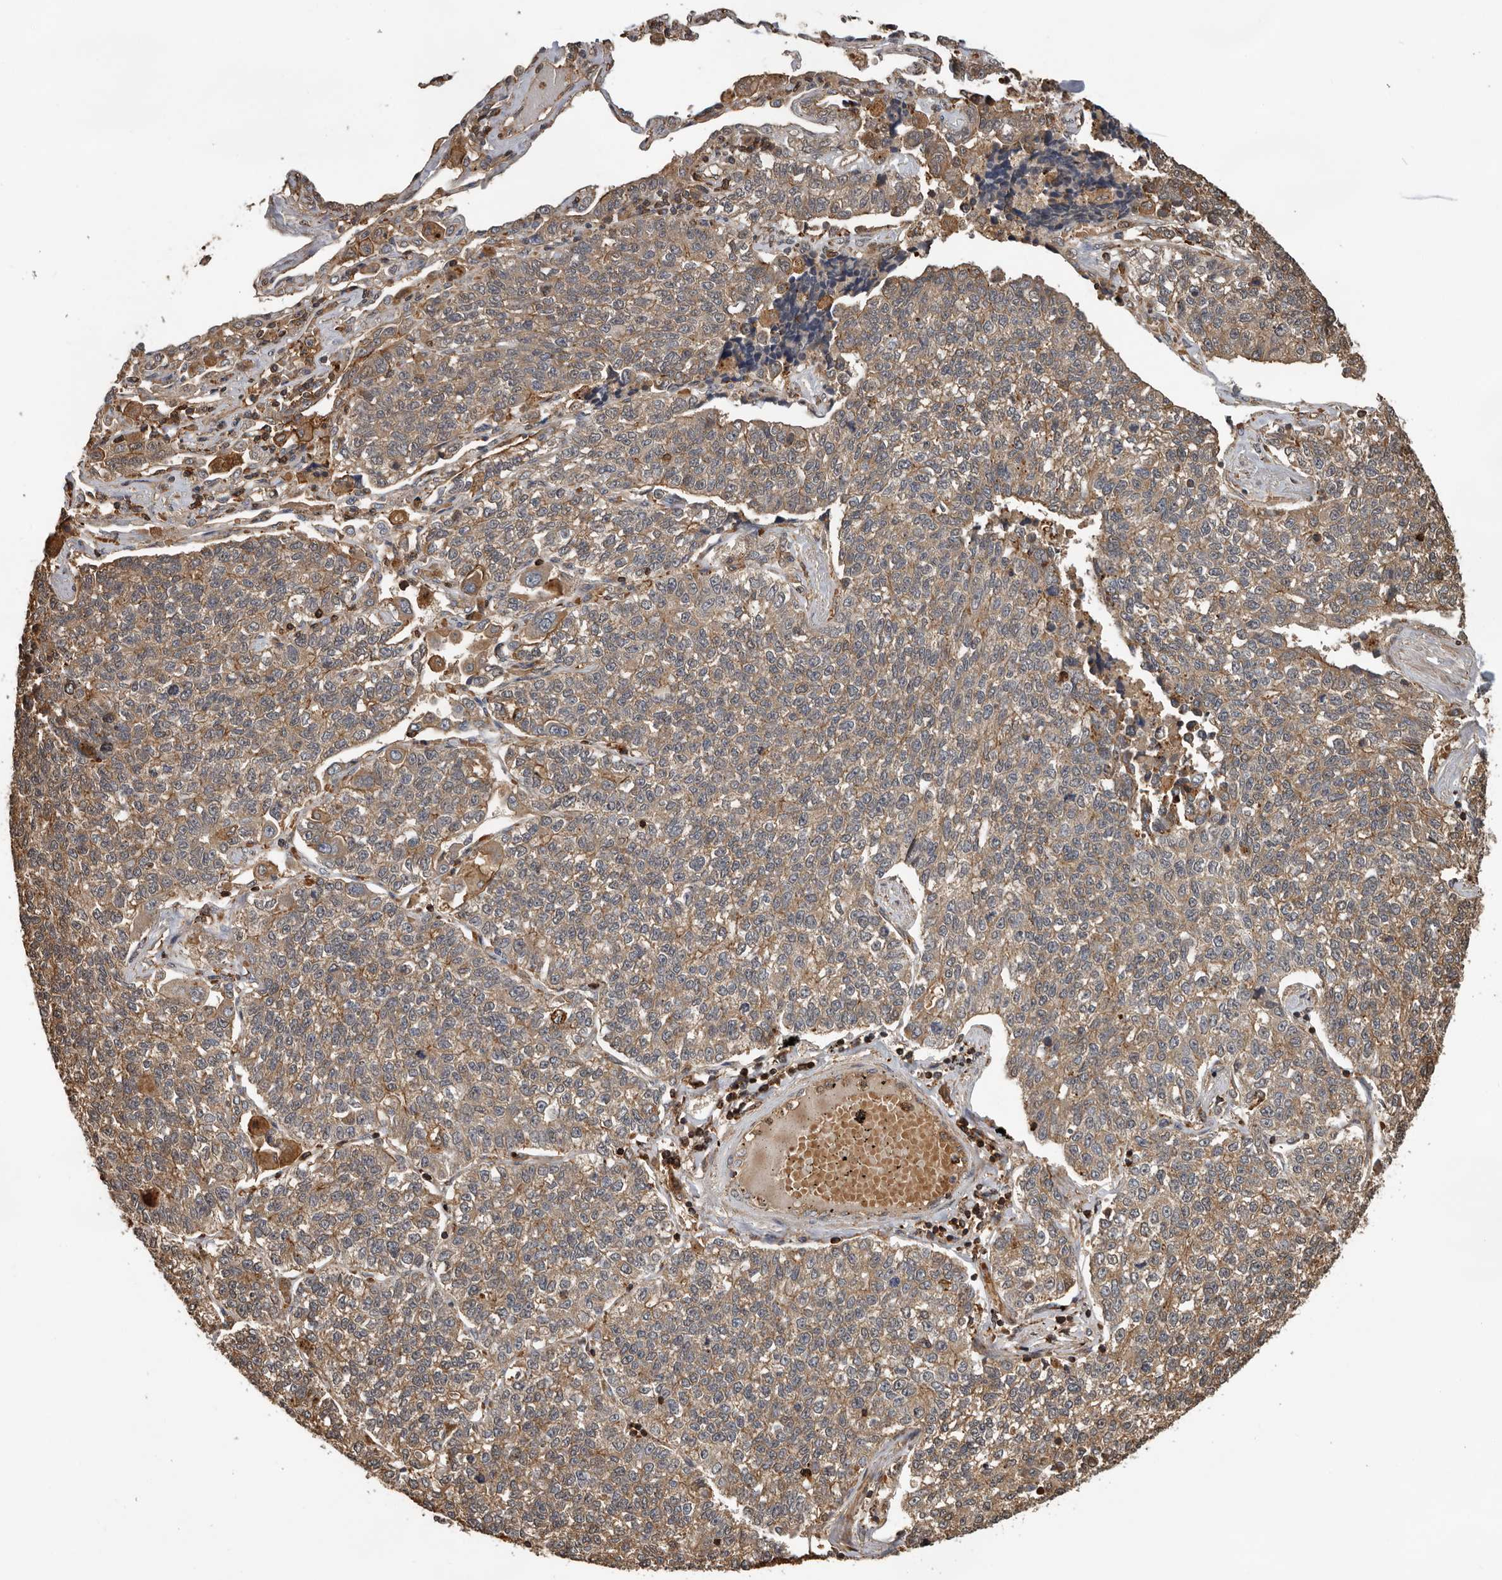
{"staining": {"intensity": "weak", "quantity": ">75%", "location": "cytoplasmic/membranous"}, "tissue": "lung cancer", "cell_type": "Tumor cells", "image_type": "cancer", "snomed": [{"axis": "morphology", "description": "Adenocarcinoma, NOS"}, {"axis": "topography", "description": "Lung"}], "caption": "Protein expression analysis of lung adenocarcinoma displays weak cytoplasmic/membranous positivity in approximately >75% of tumor cells.", "gene": "RNF157", "patient": {"sex": "male", "age": 49}}